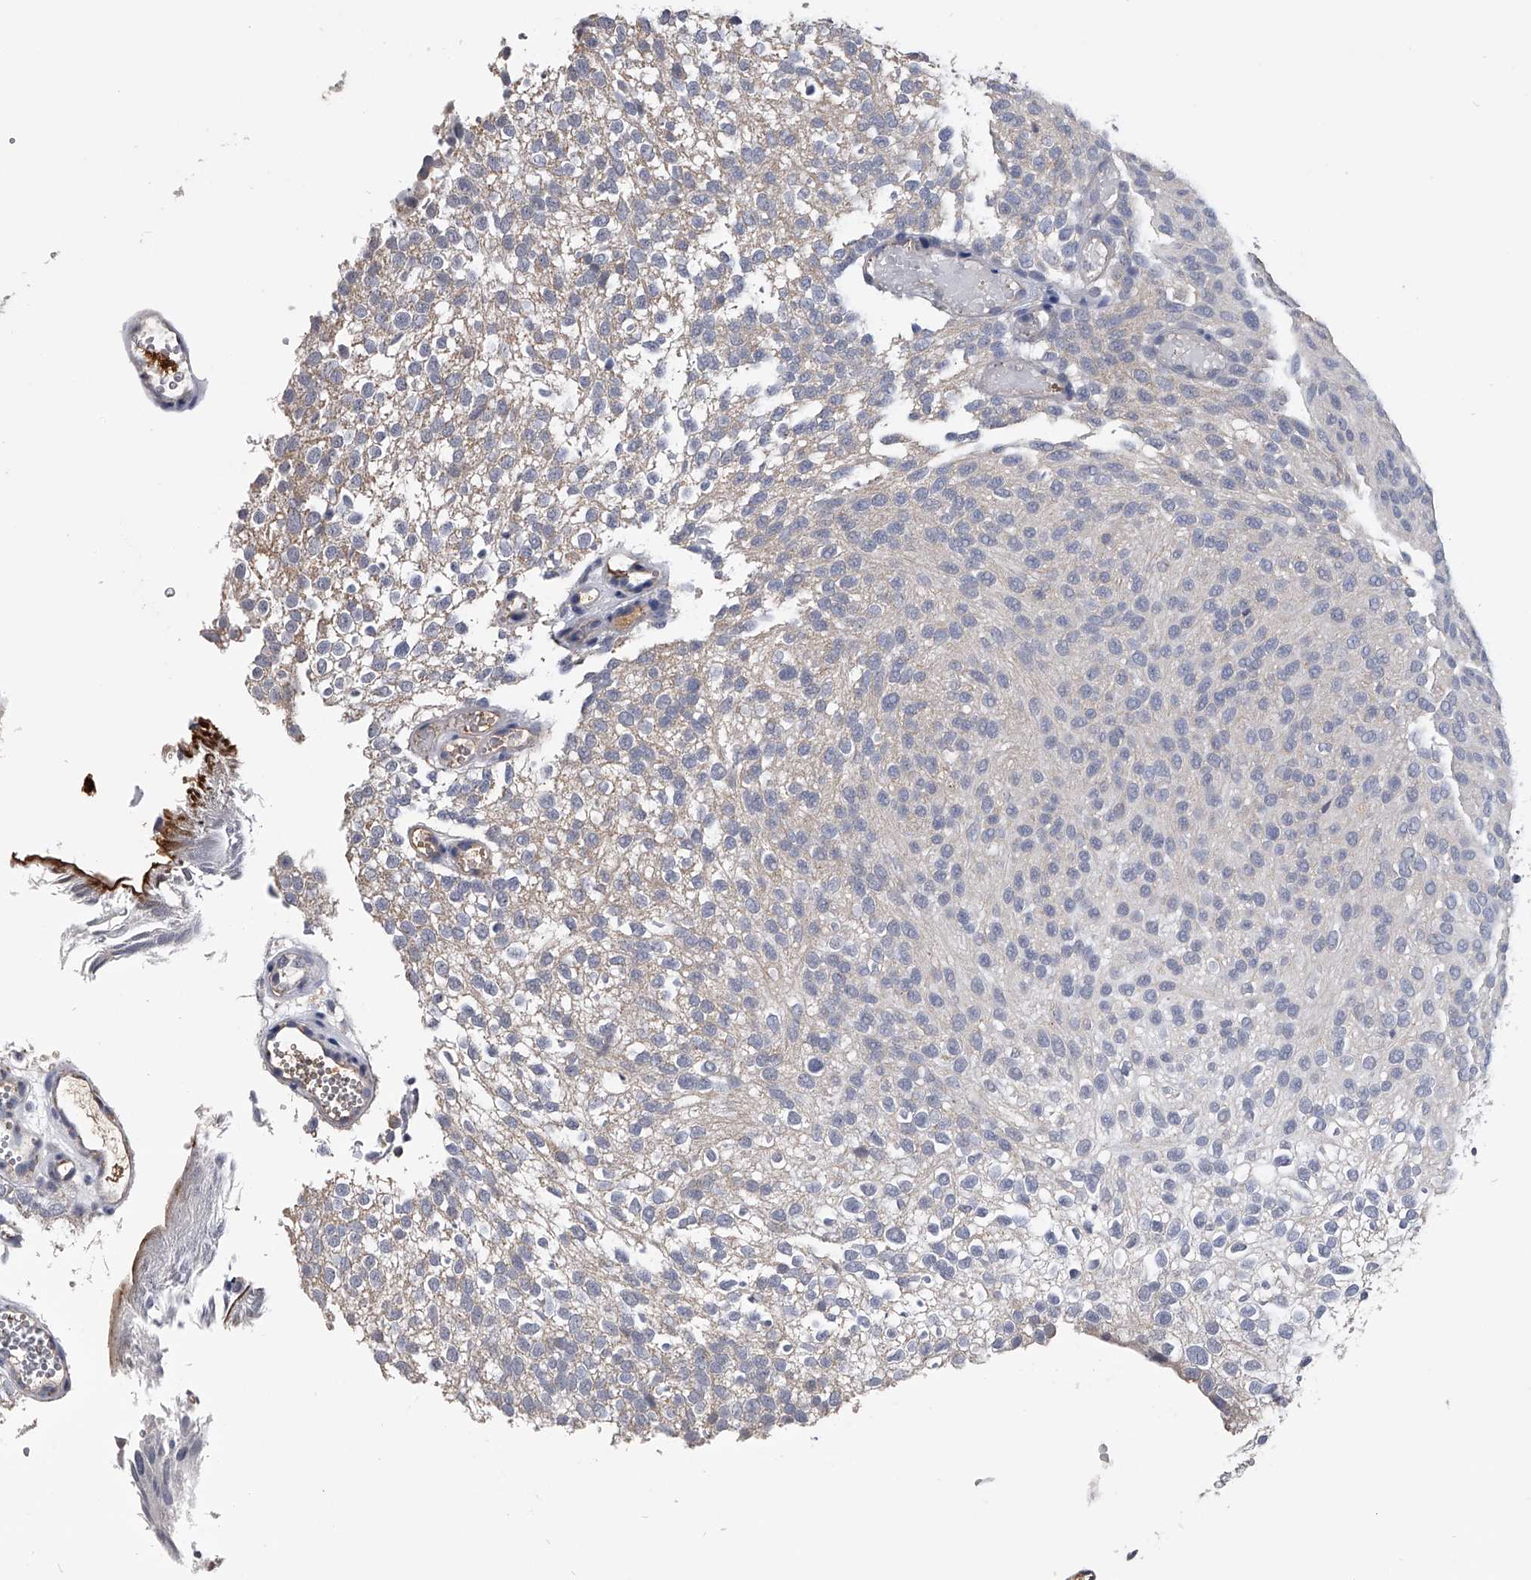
{"staining": {"intensity": "weak", "quantity": "<25%", "location": "cytoplasmic/membranous"}, "tissue": "urothelial cancer", "cell_type": "Tumor cells", "image_type": "cancer", "snomed": [{"axis": "morphology", "description": "Urothelial carcinoma, Low grade"}, {"axis": "topography", "description": "Urinary bladder"}], "caption": "Photomicrograph shows no significant protein positivity in tumor cells of urothelial cancer. (Stains: DAB immunohistochemistry (IHC) with hematoxylin counter stain, Microscopy: brightfield microscopy at high magnification).", "gene": "OAT", "patient": {"sex": "male", "age": 78}}